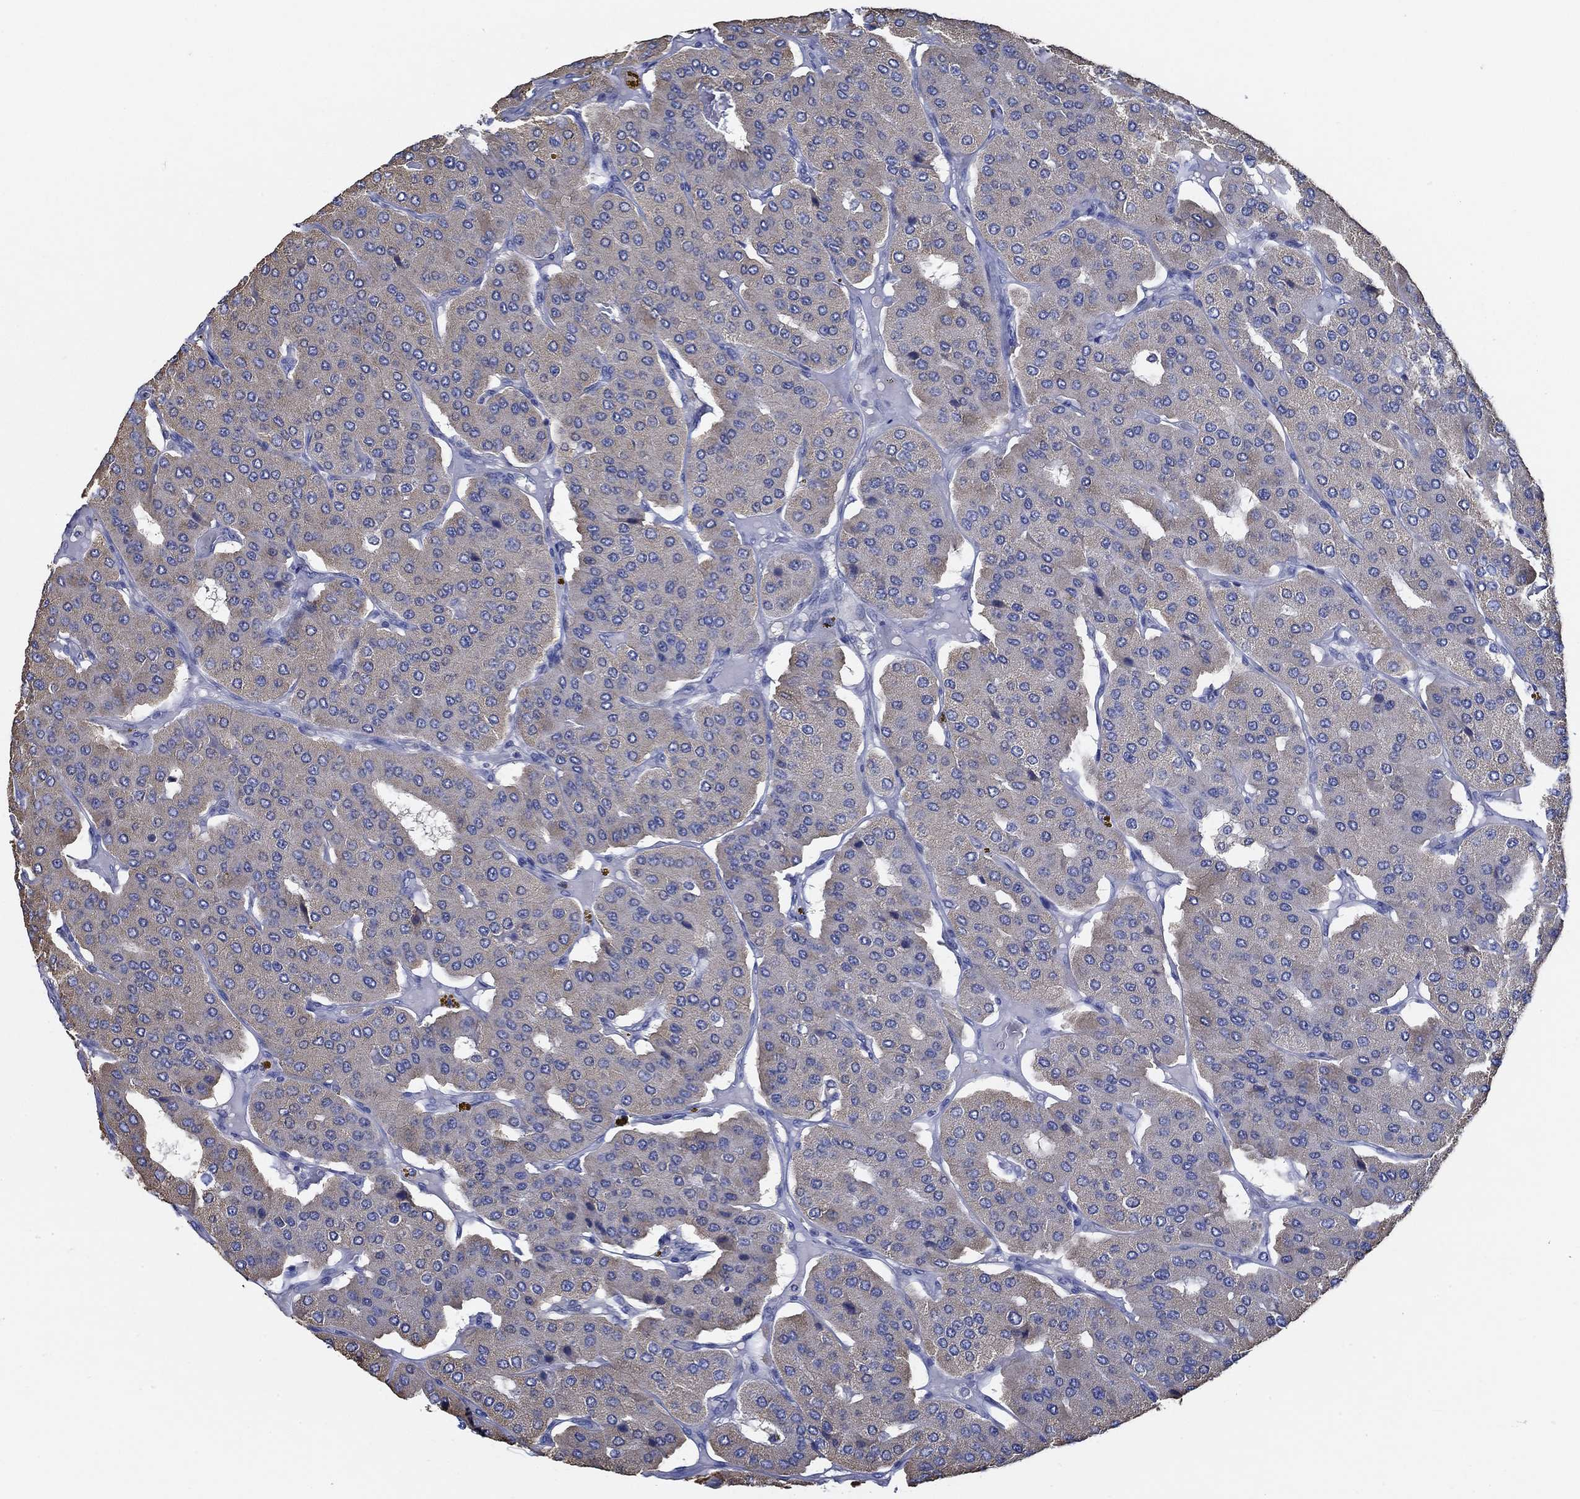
{"staining": {"intensity": "weak", "quantity": "25%-75%", "location": "cytoplasmic/membranous"}, "tissue": "parathyroid gland", "cell_type": "Glandular cells", "image_type": "normal", "snomed": [{"axis": "morphology", "description": "Normal tissue, NOS"}, {"axis": "morphology", "description": "Adenoma, NOS"}, {"axis": "topography", "description": "Parathyroid gland"}], "caption": "Immunohistochemistry photomicrograph of normal parathyroid gland: parathyroid gland stained using immunohistochemistry demonstrates low levels of weak protein expression localized specifically in the cytoplasmic/membranous of glandular cells, appearing as a cytoplasmic/membranous brown color.", "gene": "DOCK3", "patient": {"sex": "female", "age": 86}}